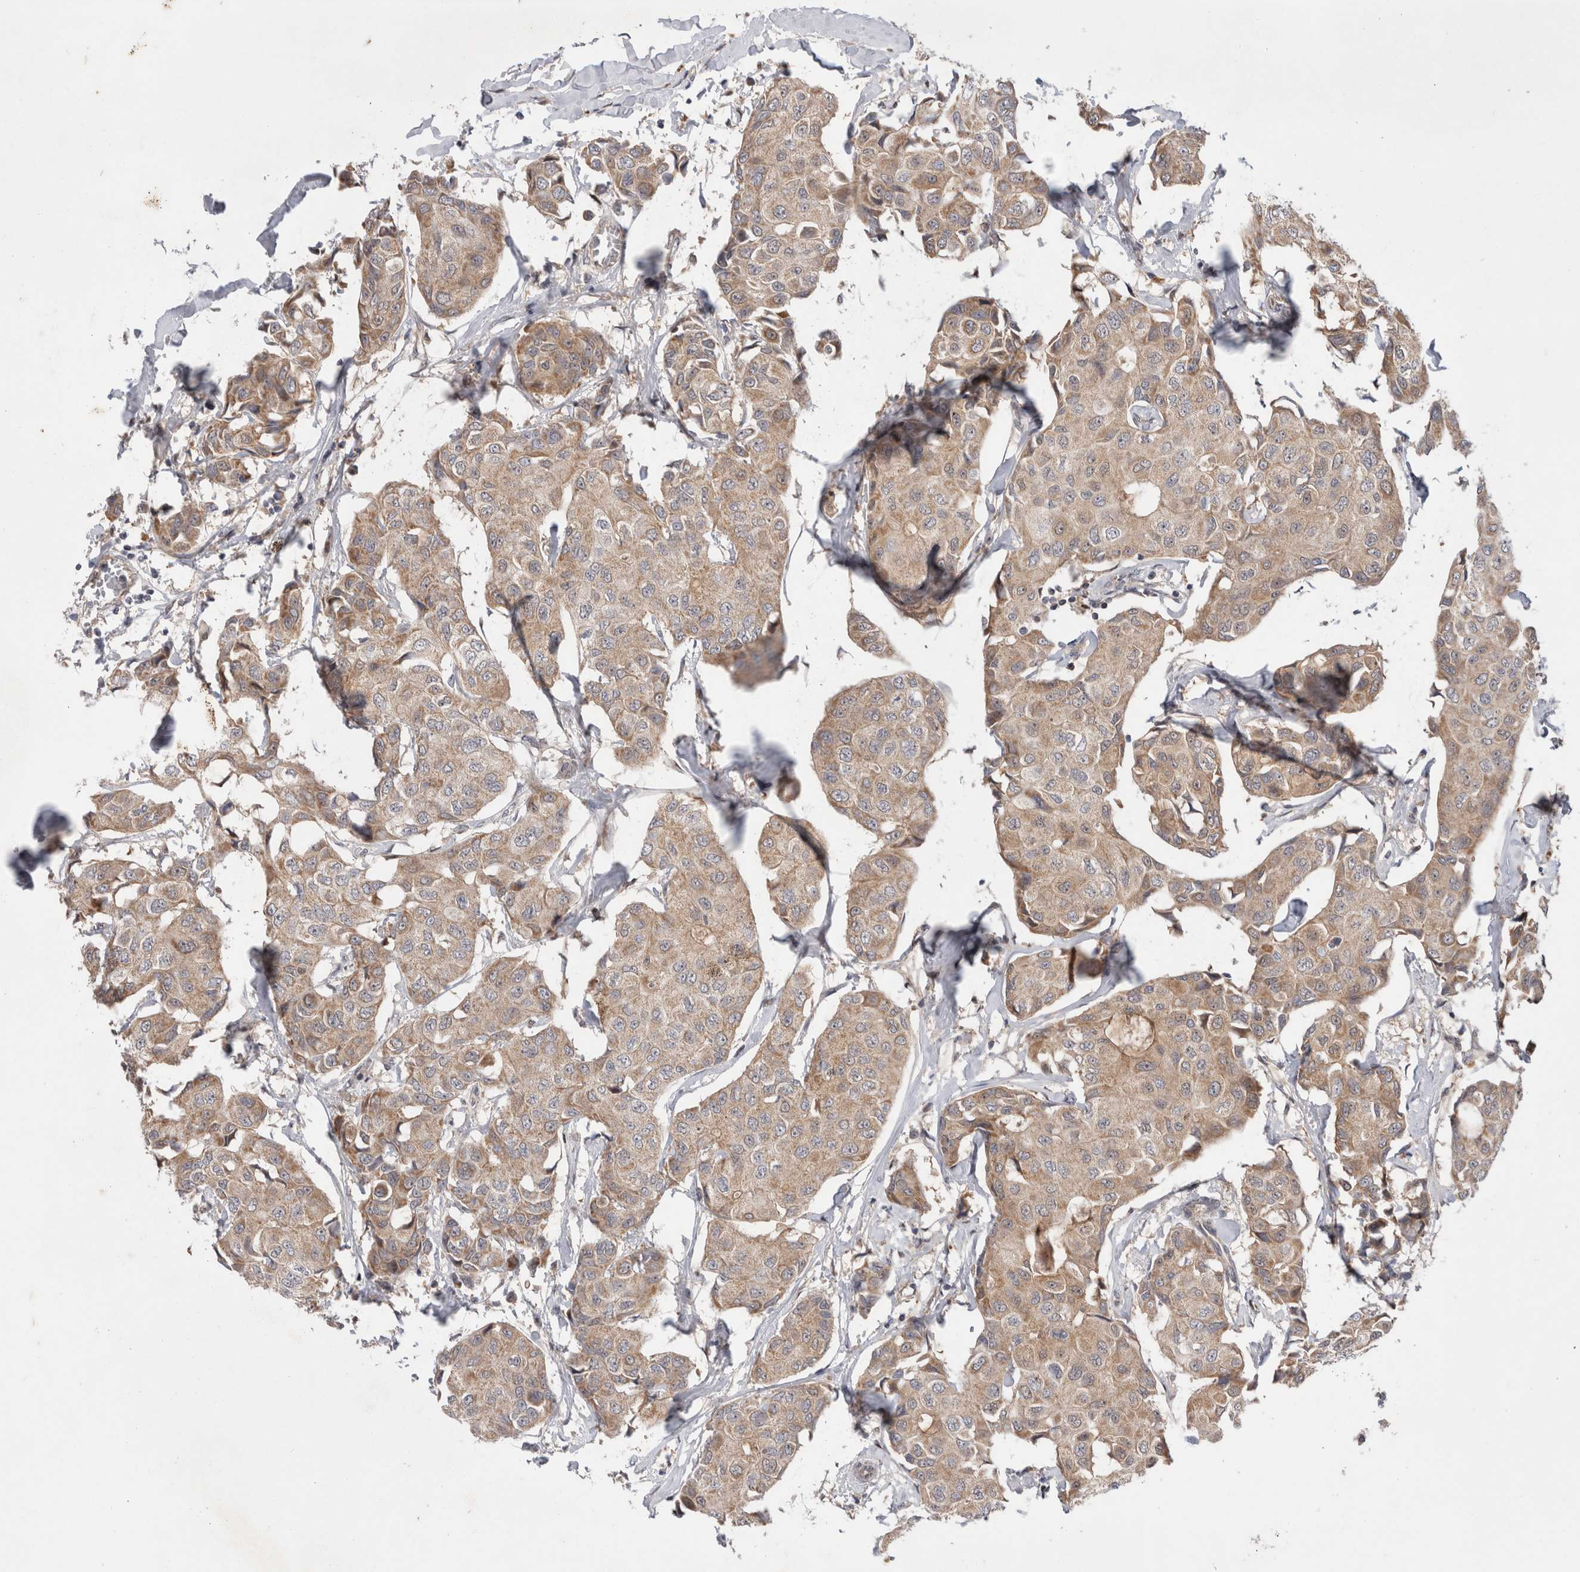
{"staining": {"intensity": "weak", "quantity": ">75%", "location": "cytoplasmic/membranous"}, "tissue": "breast cancer", "cell_type": "Tumor cells", "image_type": "cancer", "snomed": [{"axis": "morphology", "description": "Duct carcinoma"}, {"axis": "topography", "description": "Breast"}], "caption": "There is low levels of weak cytoplasmic/membranous expression in tumor cells of breast cancer, as demonstrated by immunohistochemical staining (brown color).", "gene": "MRPL37", "patient": {"sex": "female", "age": 80}}